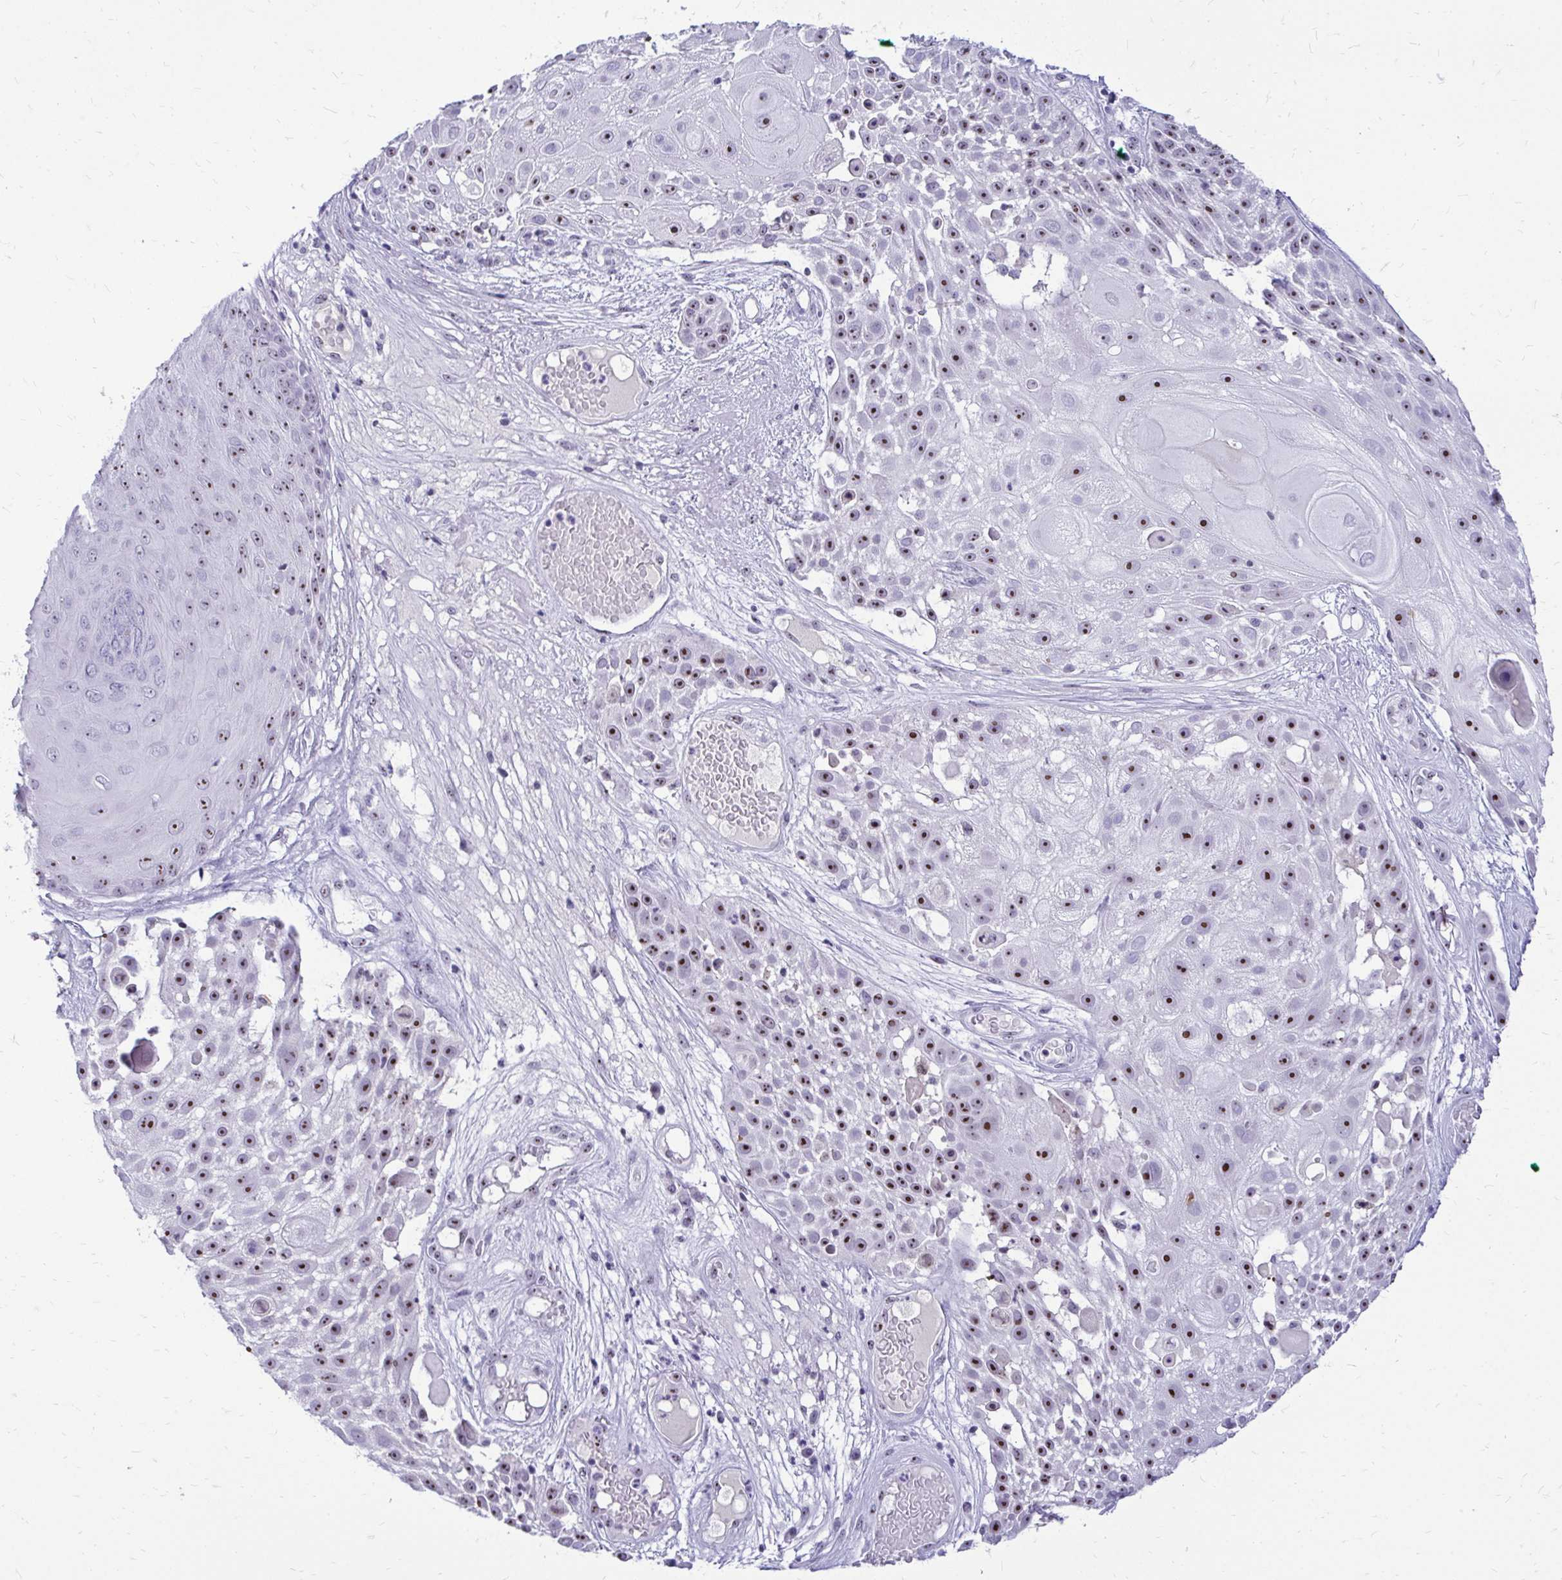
{"staining": {"intensity": "moderate", "quantity": "25%-75%", "location": "nuclear"}, "tissue": "skin cancer", "cell_type": "Tumor cells", "image_type": "cancer", "snomed": [{"axis": "morphology", "description": "Squamous cell carcinoma, NOS"}, {"axis": "topography", "description": "Skin"}], "caption": "Moderate nuclear protein positivity is seen in approximately 25%-75% of tumor cells in skin cancer (squamous cell carcinoma).", "gene": "NIFK", "patient": {"sex": "female", "age": 86}}